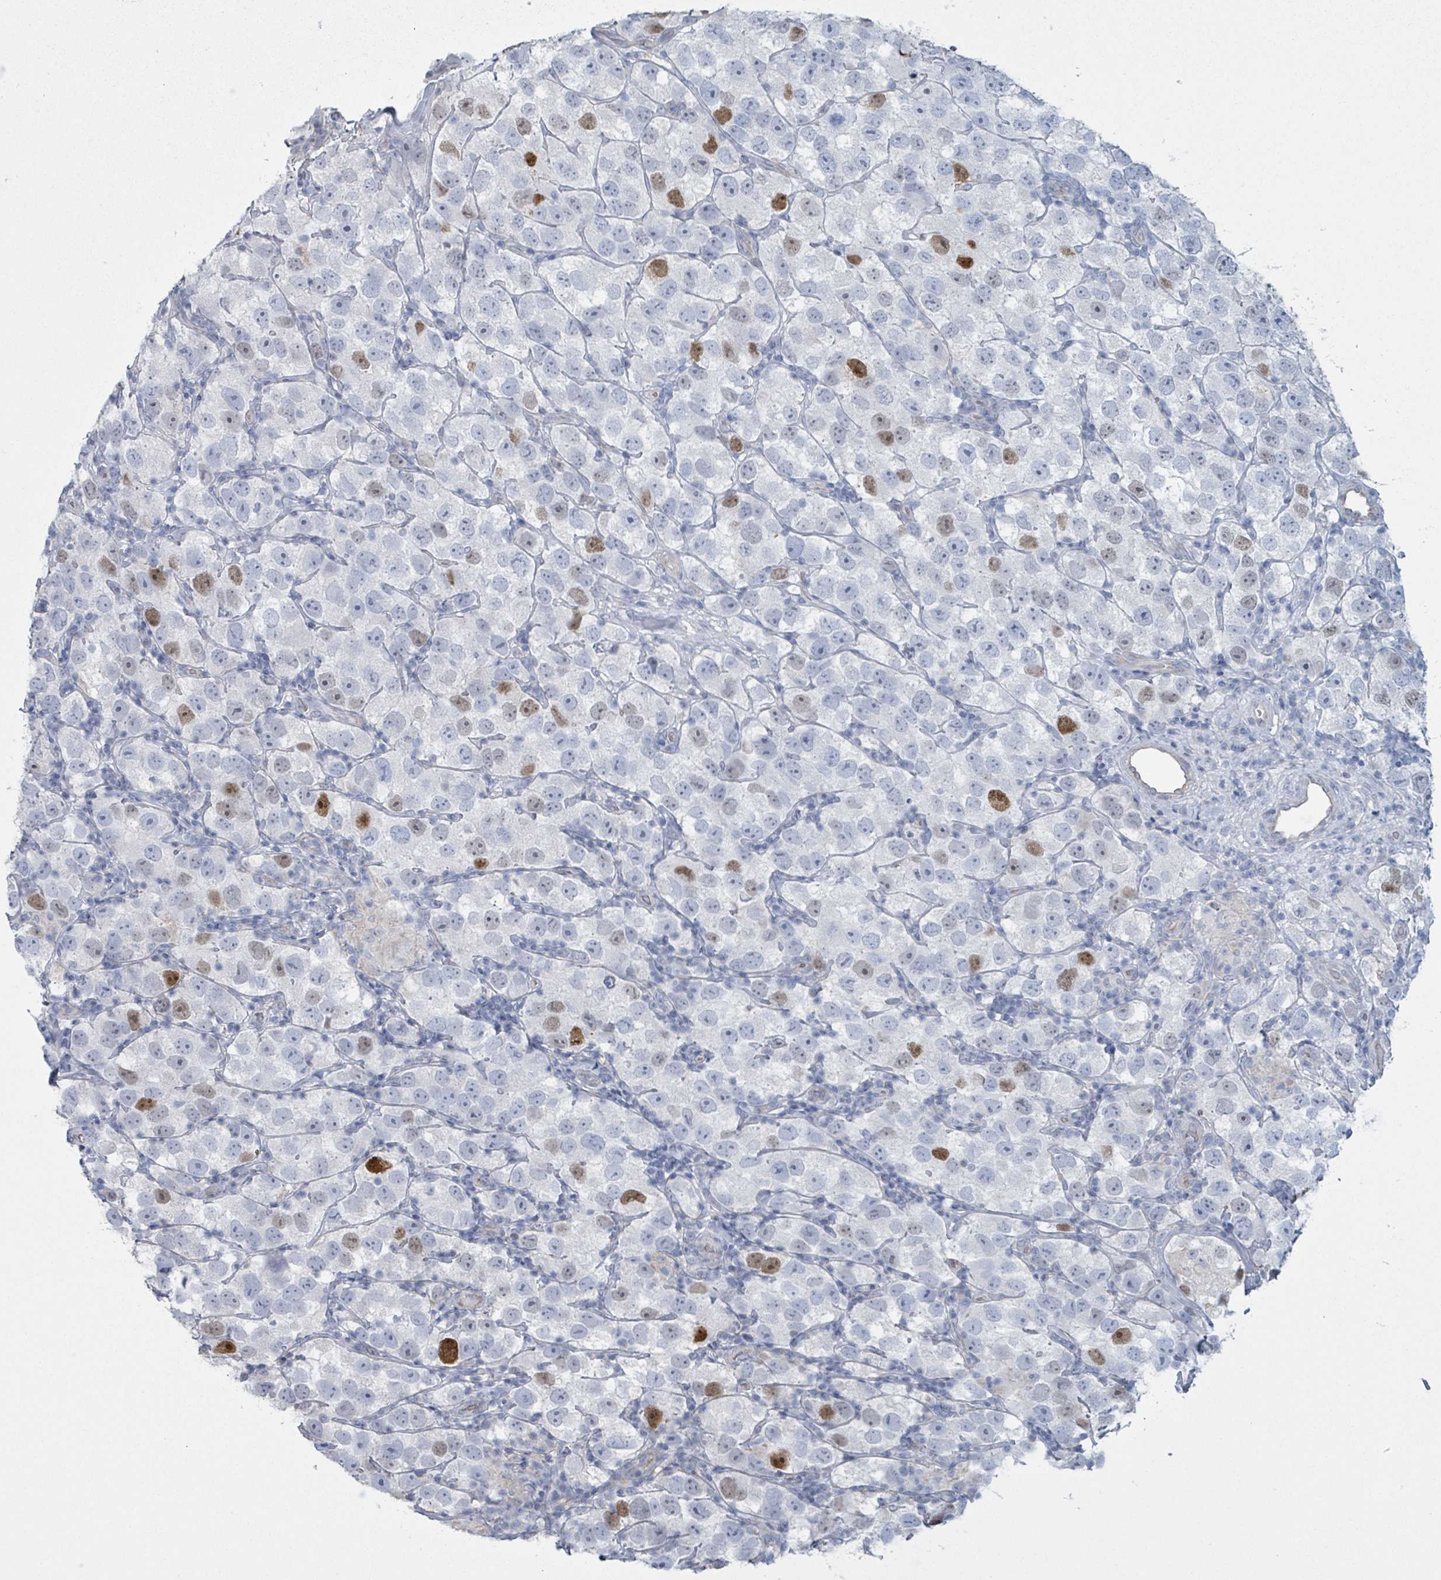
{"staining": {"intensity": "moderate", "quantity": "<25%", "location": "nuclear"}, "tissue": "testis cancer", "cell_type": "Tumor cells", "image_type": "cancer", "snomed": [{"axis": "morphology", "description": "Seminoma, NOS"}, {"axis": "topography", "description": "Testis"}], "caption": "Immunohistochemical staining of human testis cancer (seminoma) displays low levels of moderate nuclear protein staining in approximately <25% of tumor cells.", "gene": "CT45A5", "patient": {"sex": "male", "age": 26}}